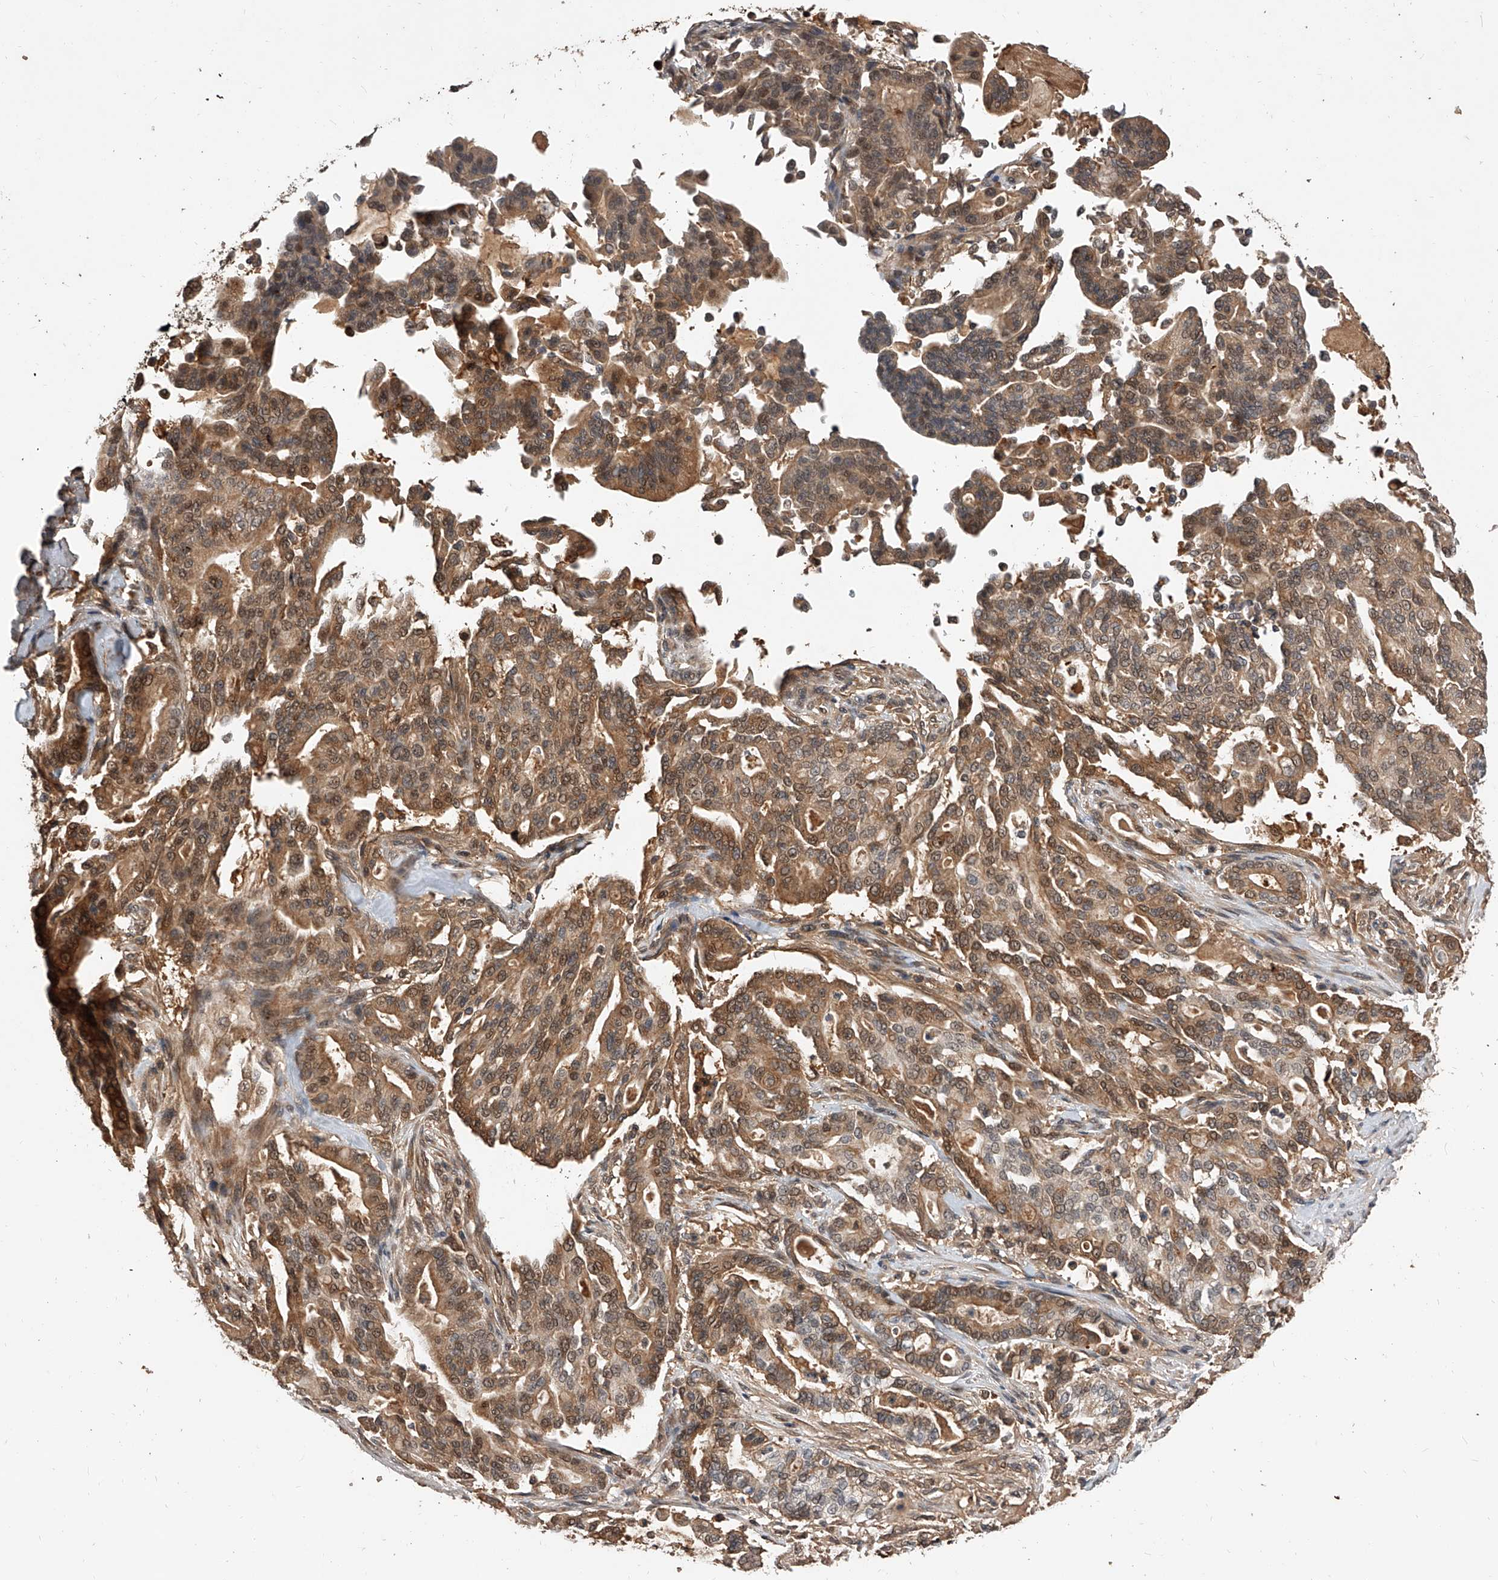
{"staining": {"intensity": "moderate", "quantity": ">75%", "location": "cytoplasmic/membranous,nuclear"}, "tissue": "pancreatic cancer", "cell_type": "Tumor cells", "image_type": "cancer", "snomed": [{"axis": "morphology", "description": "Adenocarcinoma, NOS"}, {"axis": "topography", "description": "Pancreas"}], "caption": "Pancreatic cancer was stained to show a protein in brown. There is medium levels of moderate cytoplasmic/membranous and nuclear staining in about >75% of tumor cells.", "gene": "CFAP410", "patient": {"sex": "male", "age": 63}}